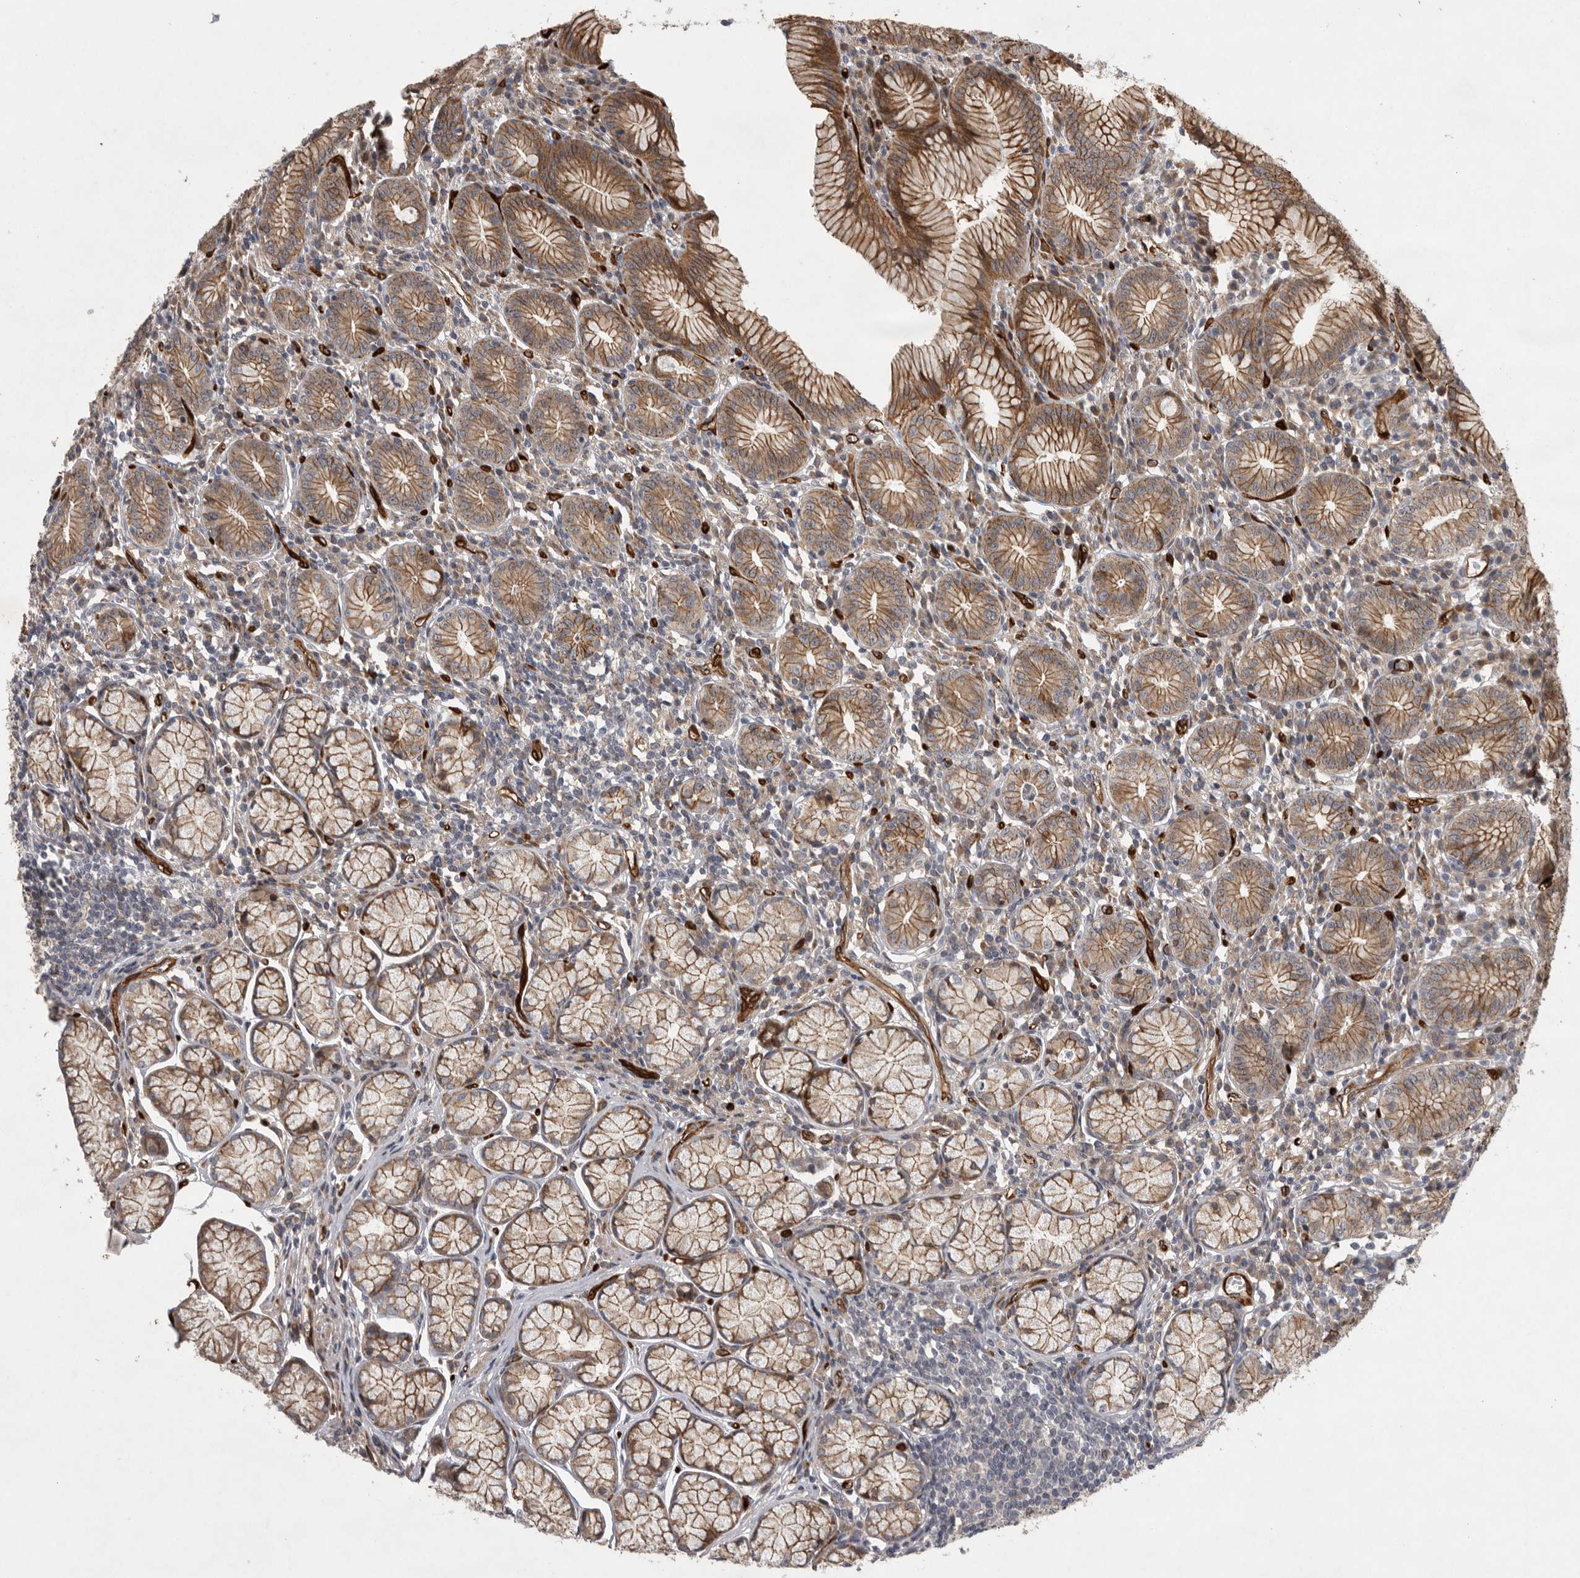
{"staining": {"intensity": "strong", "quantity": ">75%", "location": "cytoplasmic/membranous"}, "tissue": "stomach", "cell_type": "Glandular cells", "image_type": "normal", "snomed": [{"axis": "morphology", "description": "Normal tissue, NOS"}, {"axis": "topography", "description": "Stomach"}], "caption": "A high amount of strong cytoplasmic/membranous staining is appreciated in approximately >75% of glandular cells in unremarkable stomach. The protein of interest is shown in brown color, while the nuclei are stained blue.", "gene": "MPDZ", "patient": {"sex": "male", "age": 55}}